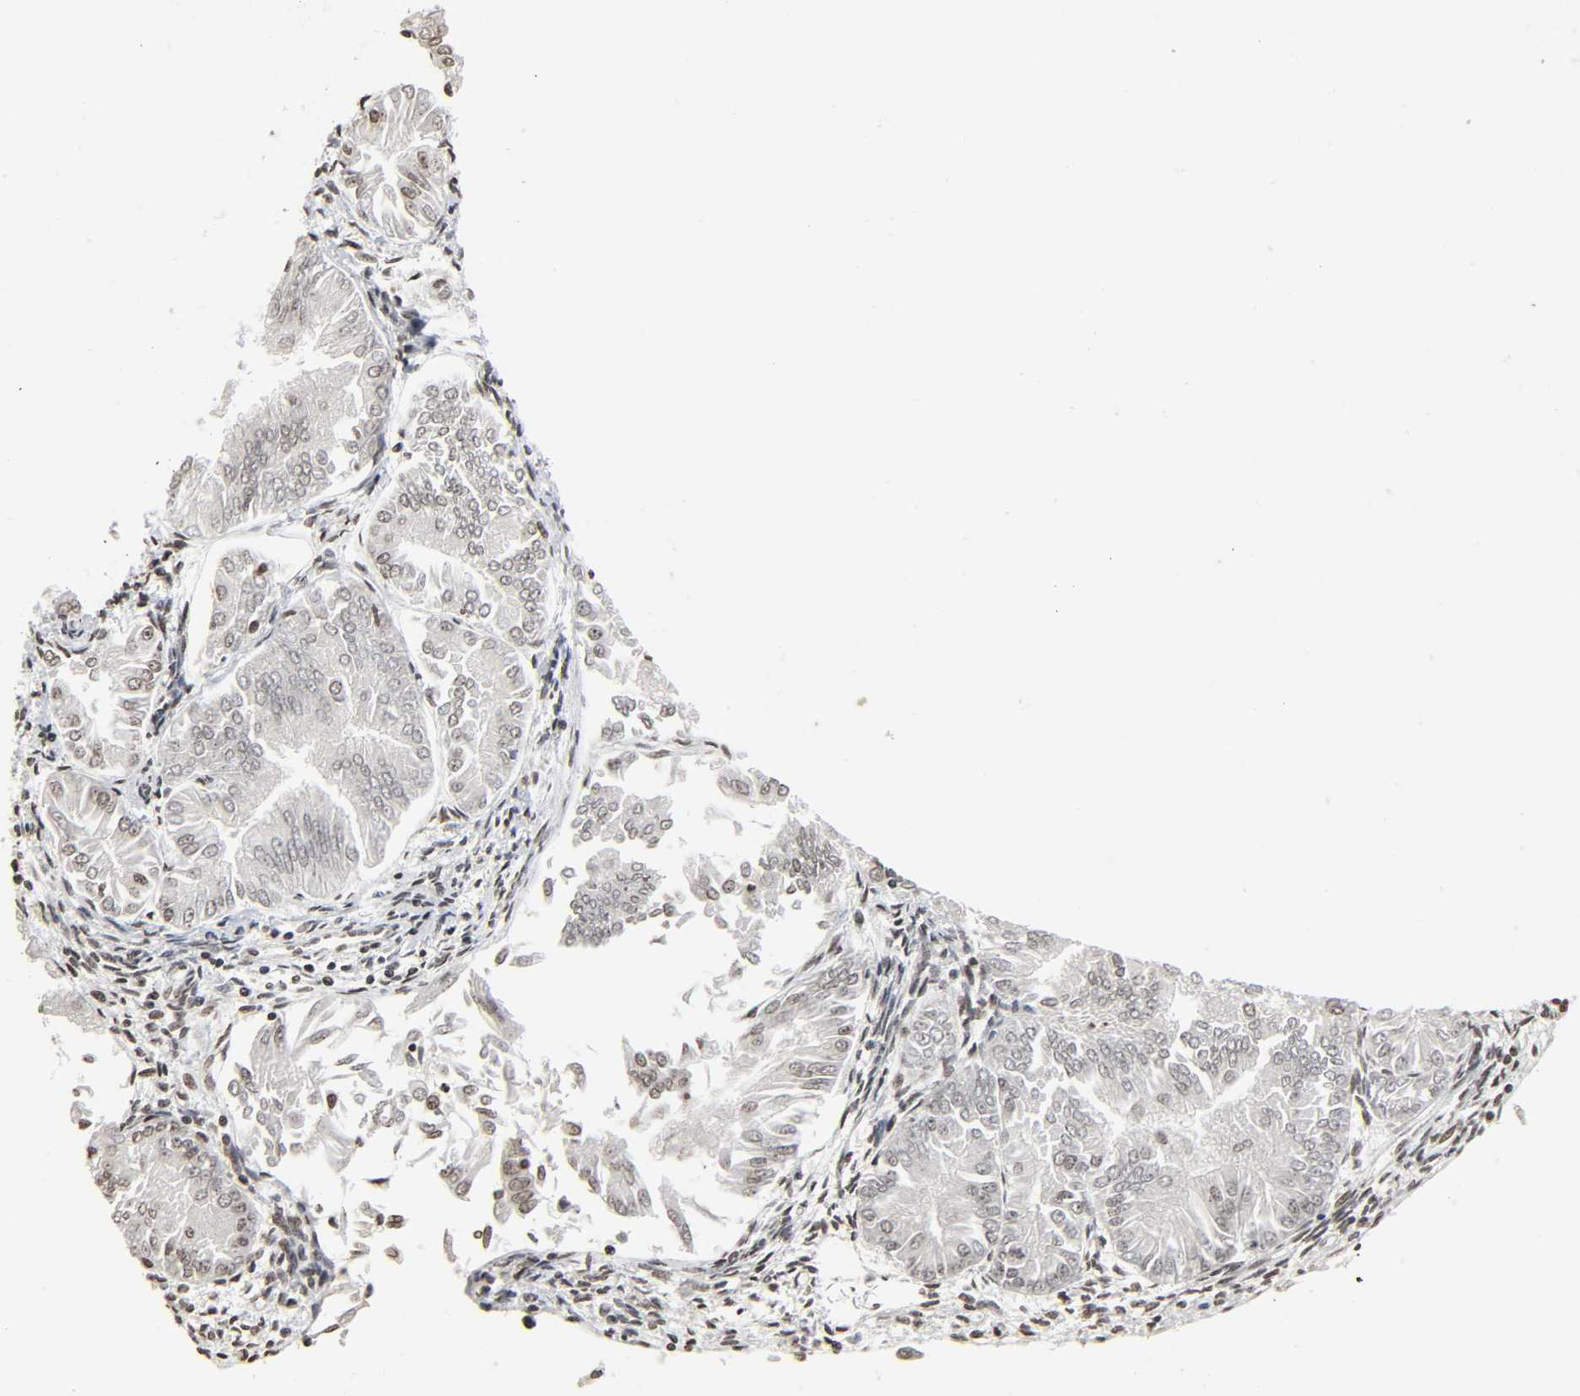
{"staining": {"intensity": "weak", "quantity": ">75%", "location": "nuclear"}, "tissue": "endometrial cancer", "cell_type": "Tumor cells", "image_type": "cancer", "snomed": [{"axis": "morphology", "description": "Adenocarcinoma, NOS"}, {"axis": "topography", "description": "Endometrium"}], "caption": "Immunohistochemical staining of endometrial cancer (adenocarcinoma) shows low levels of weak nuclear expression in approximately >75% of tumor cells. The protein of interest is shown in brown color, while the nuclei are stained blue.", "gene": "ELAVL1", "patient": {"sex": "female", "age": 53}}